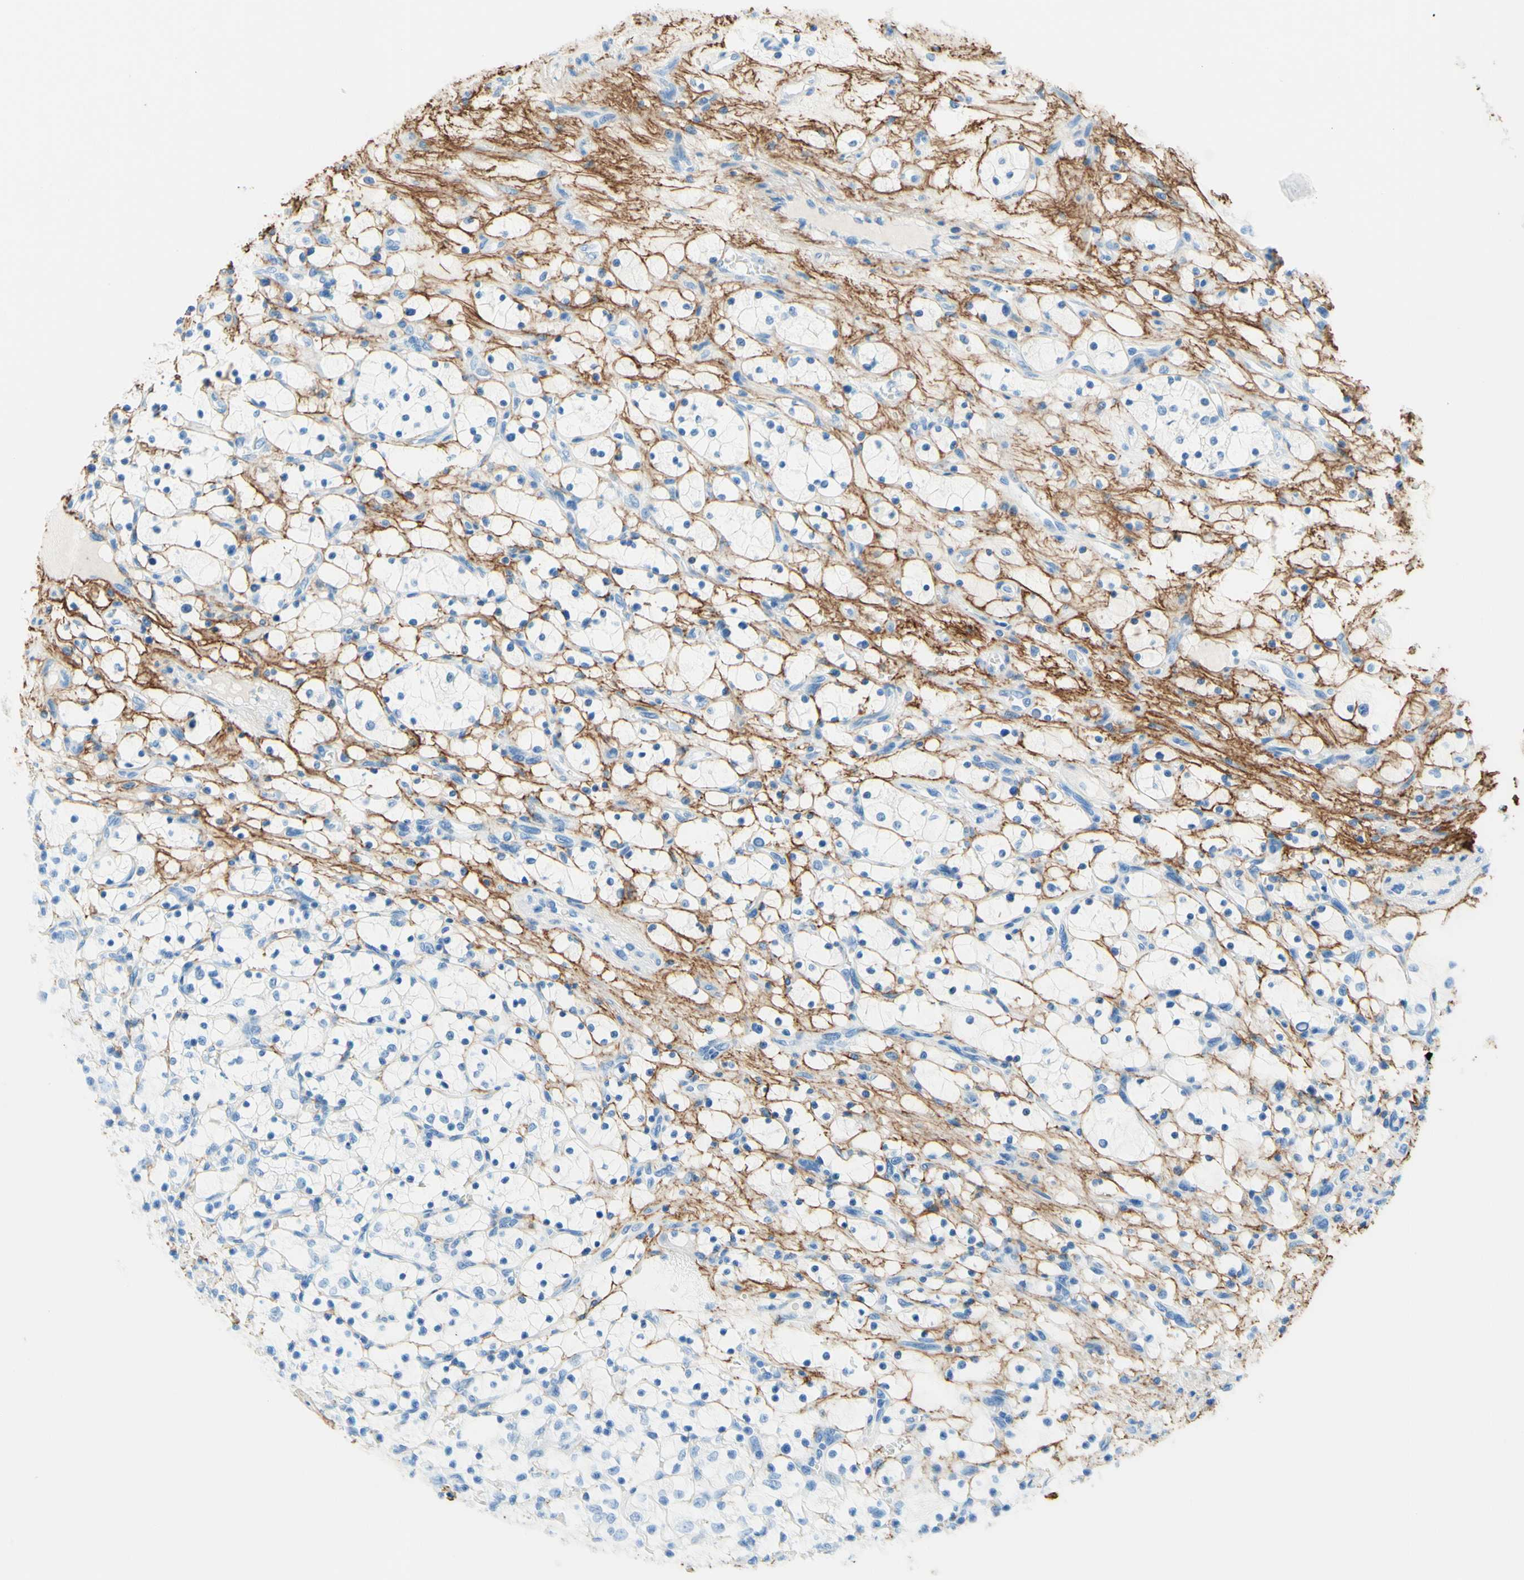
{"staining": {"intensity": "negative", "quantity": "none", "location": "none"}, "tissue": "renal cancer", "cell_type": "Tumor cells", "image_type": "cancer", "snomed": [{"axis": "morphology", "description": "Adenocarcinoma, NOS"}, {"axis": "topography", "description": "Kidney"}], "caption": "A histopathology image of renal cancer (adenocarcinoma) stained for a protein displays no brown staining in tumor cells.", "gene": "MFAP5", "patient": {"sex": "female", "age": 69}}